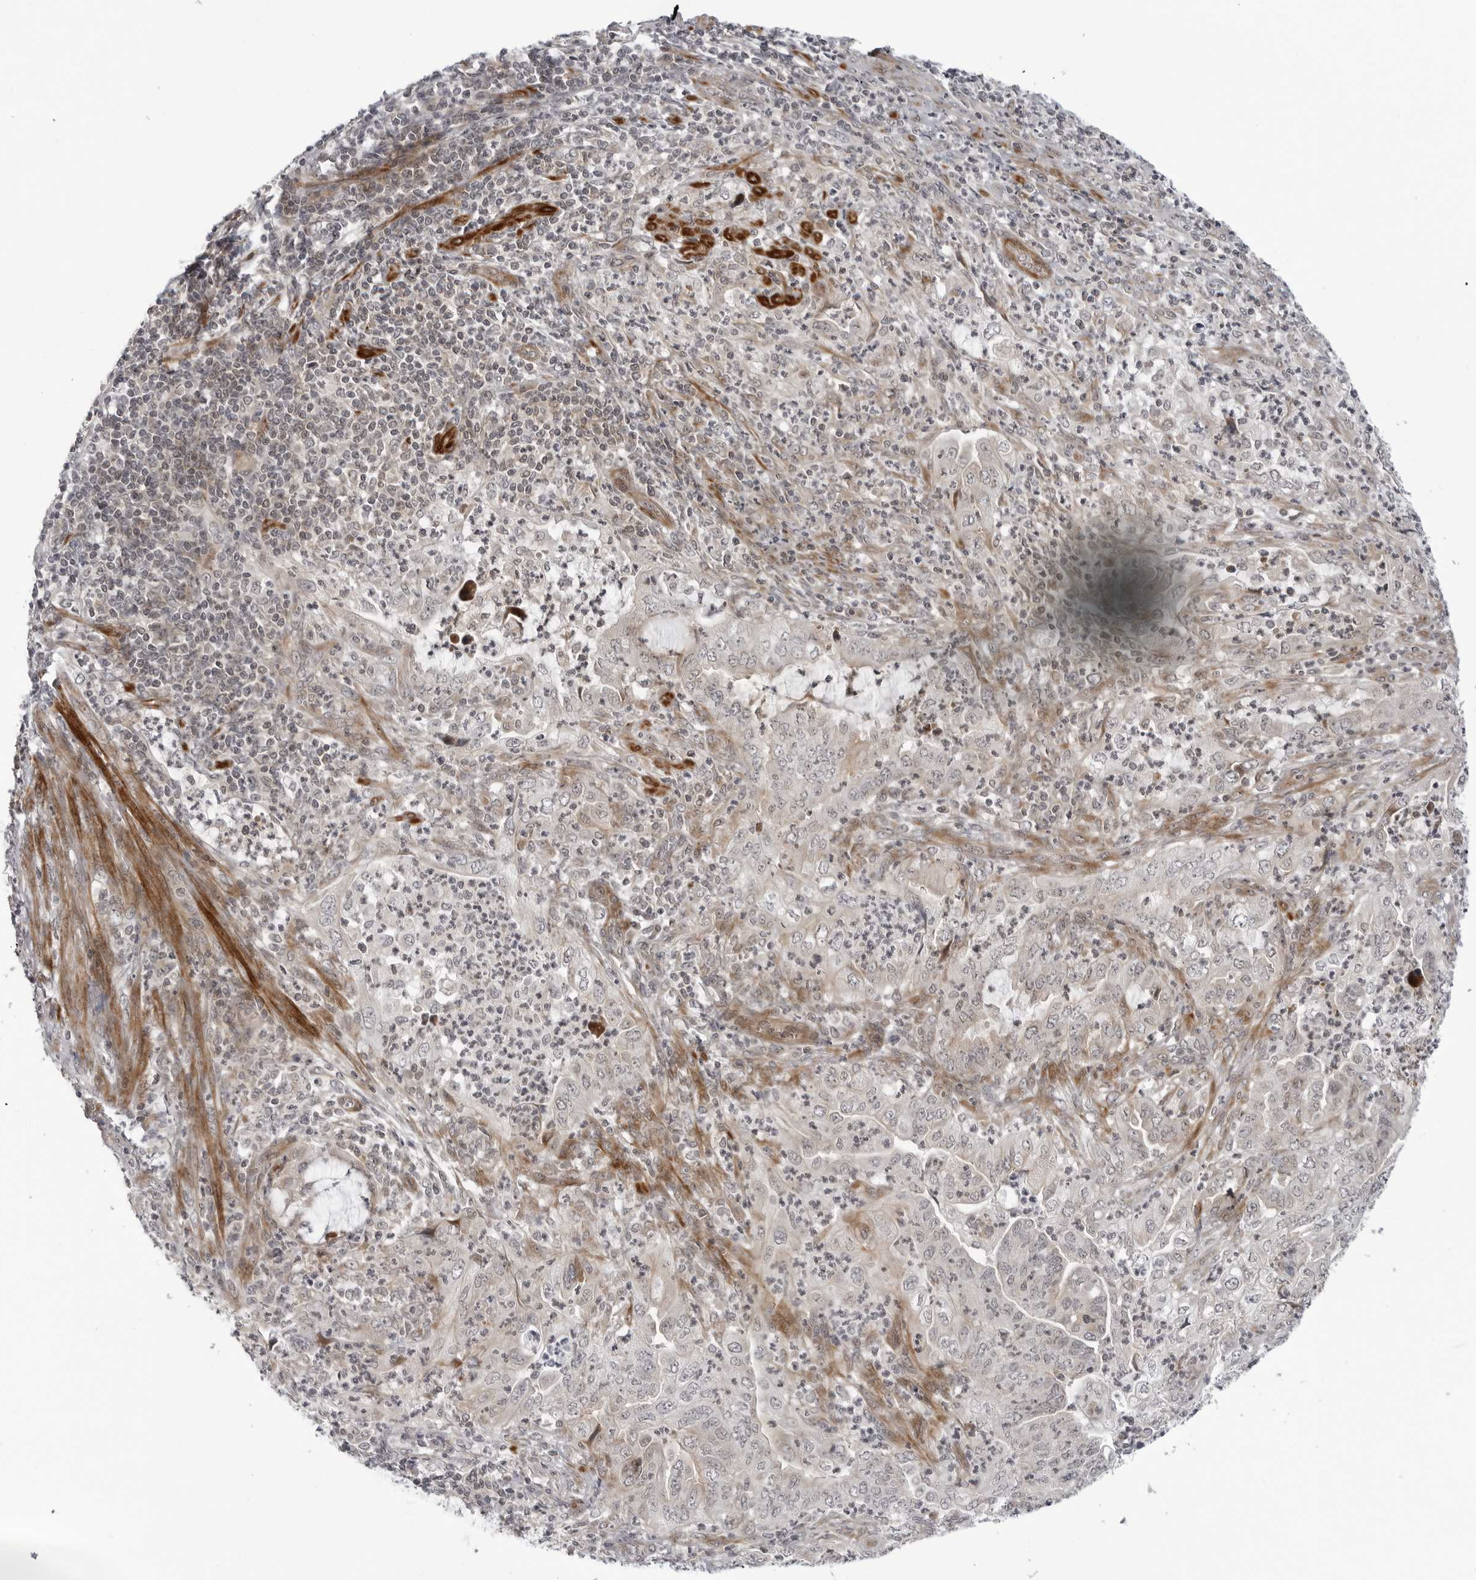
{"staining": {"intensity": "negative", "quantity": "none", "location": "none"}, "tissue": "endometrial cancer", "cell_type": "Tumor cells", "image_type": "cancer", "snomed": [{"axis": "morphology", "description": "Adenocarcinoma, NOS"}, {"axis": "topography", "description": "Endometrium"}], "caption": "Immunohistochemistry (IHC) micrograph of neoplastic tissue: human endometrial cancer (adenocarcinoma) stained with DAB demonstrates no significant protein expression in tumor cells.", "gene": "ADAMTS5", "patient": {"sex": "female", "age": 51}}